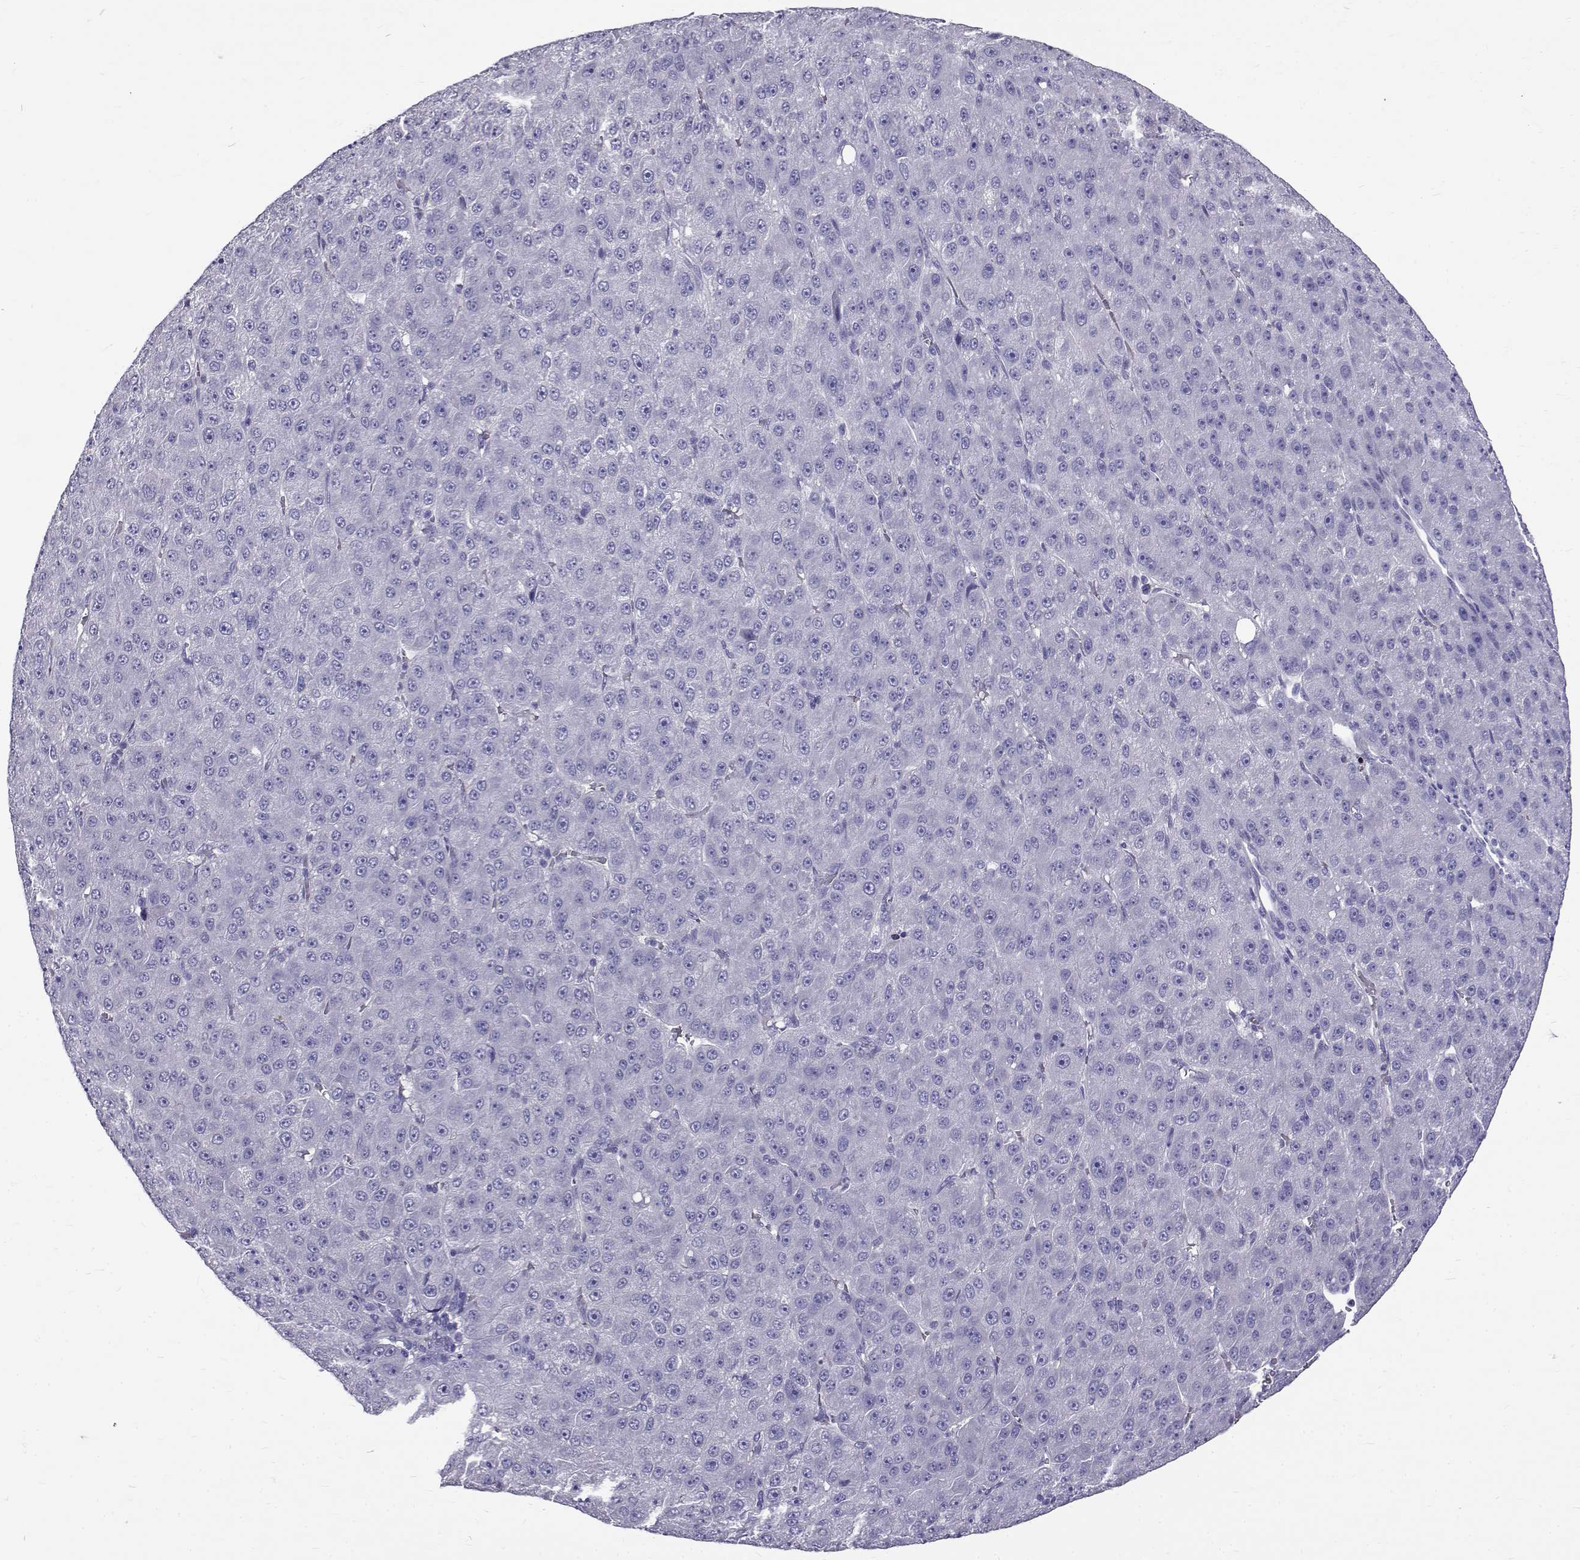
{"staining": {"intensity": "negative", "quantity": "none", "location": "none"}, "tissue": "liver cancer", "cell_type": "Tumor cells", "image_type": "cancer", "snomed": [{"axis": "morphology", "description": "Carcinoma, Hepatocellular, NOS"}, {"axis": "topography", "description": "Liver"}], "caption": "High power microscopy micrograph of an immunohistochemistry micrograph of liver hepatocellular carcinoma, revealing no significant staining in tumor cells. Brightfield microscopy of immunohistochemistry stained with DAB (3,3'-diaminobenzidine) (brown) and hematoxylin (blue), captured at high magnification.", "gene": "IGSF1", "patient": {"sex": "male", "age": 67}}